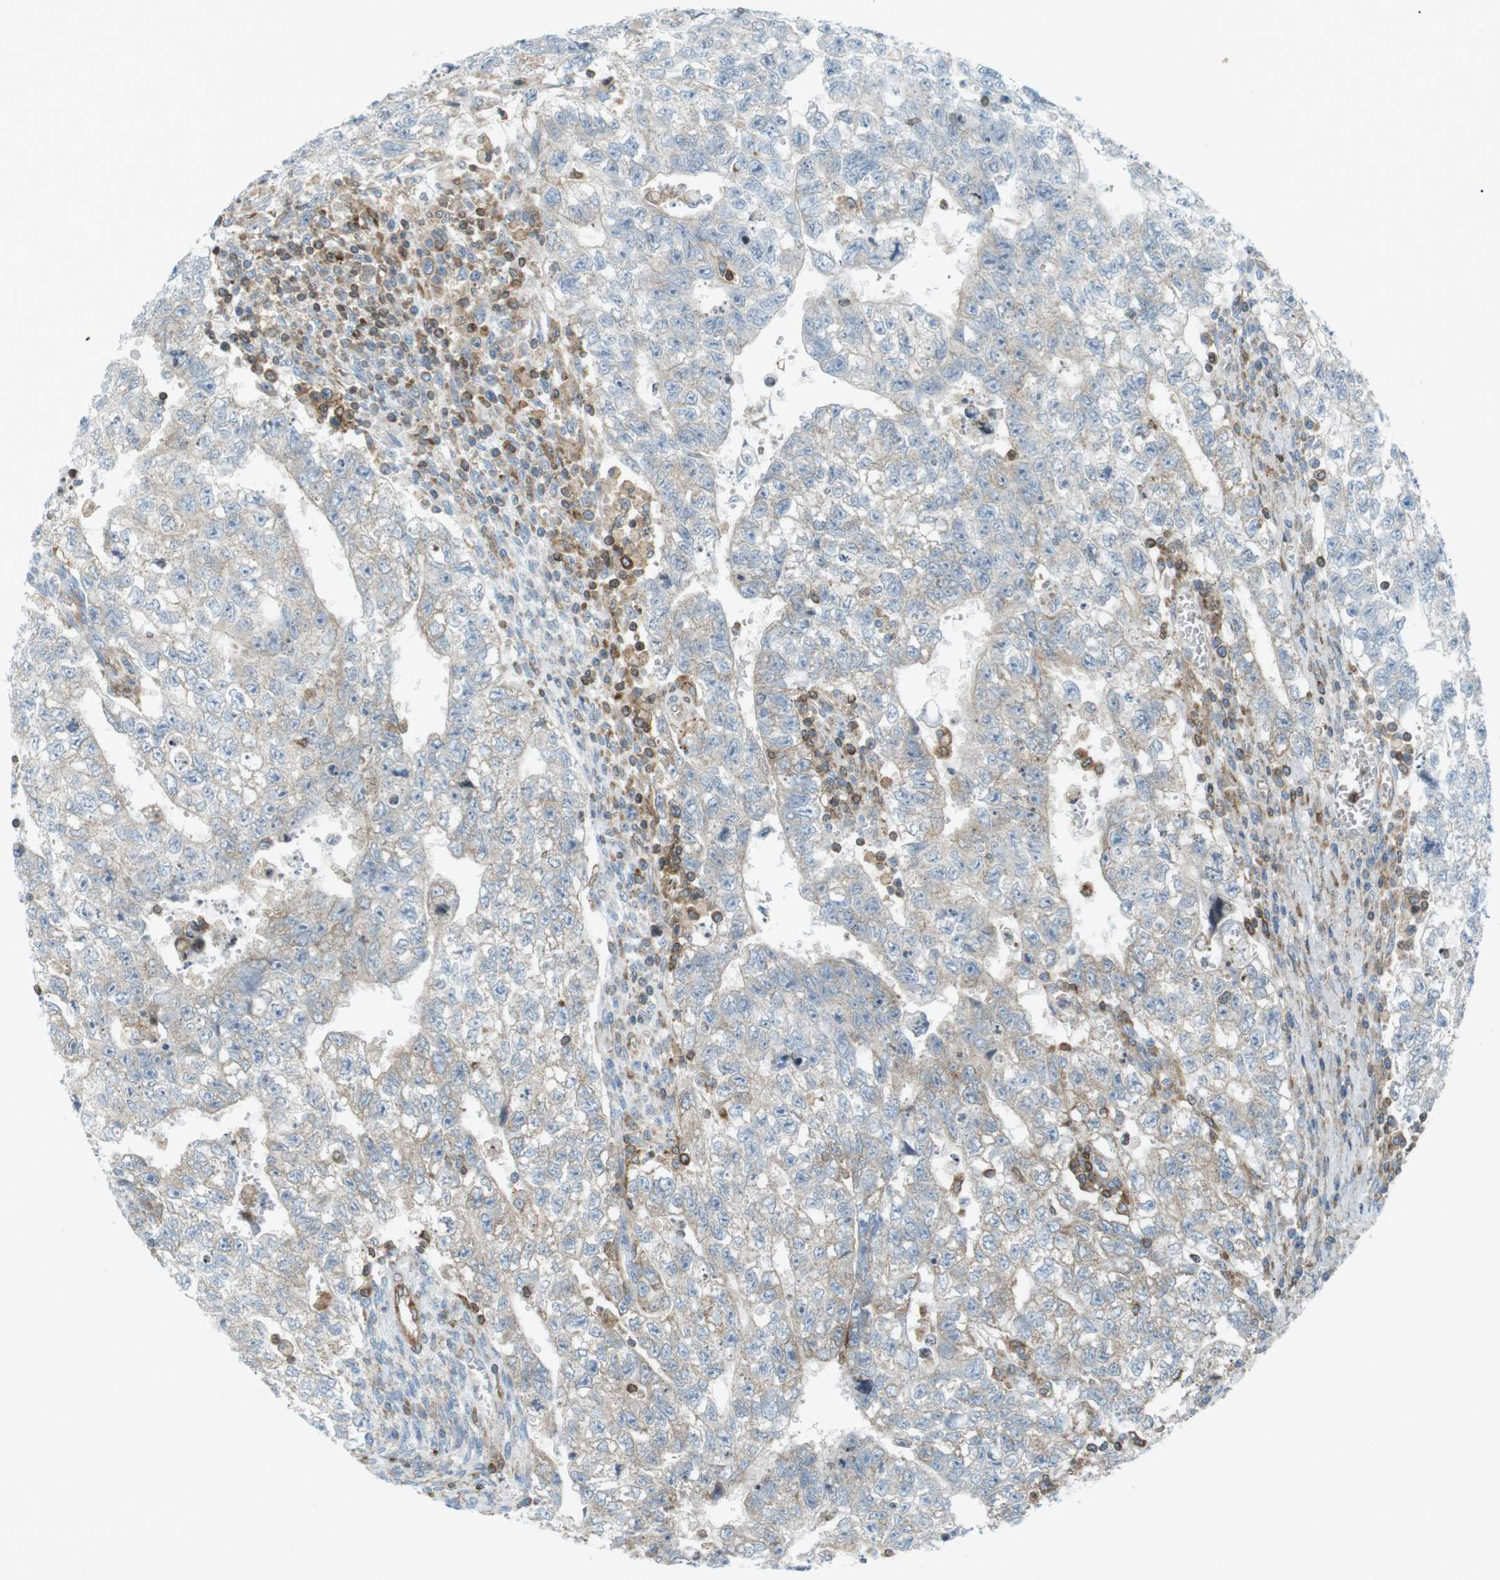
{"staining": {"intensity": "negative", "quantity": "none", "location": "none"}, "tissue": "testis cancer", "cell_type": "Tumor cells", "image_type": "cancer", "snomed": [{"axis": "morphology", "description": "Seminoma, NOS"}, {"axis": "morphology", "description": "Carcinoma, Embryonal, NOS"}, {"axis": "topography", "description": "Testis"}], "caption": "IHC of testis cancer displays no expression in tumor cells. Nuclei are stained in blue.", "gene": "FLII", "patient": {"sex": "male", "age": 38}}